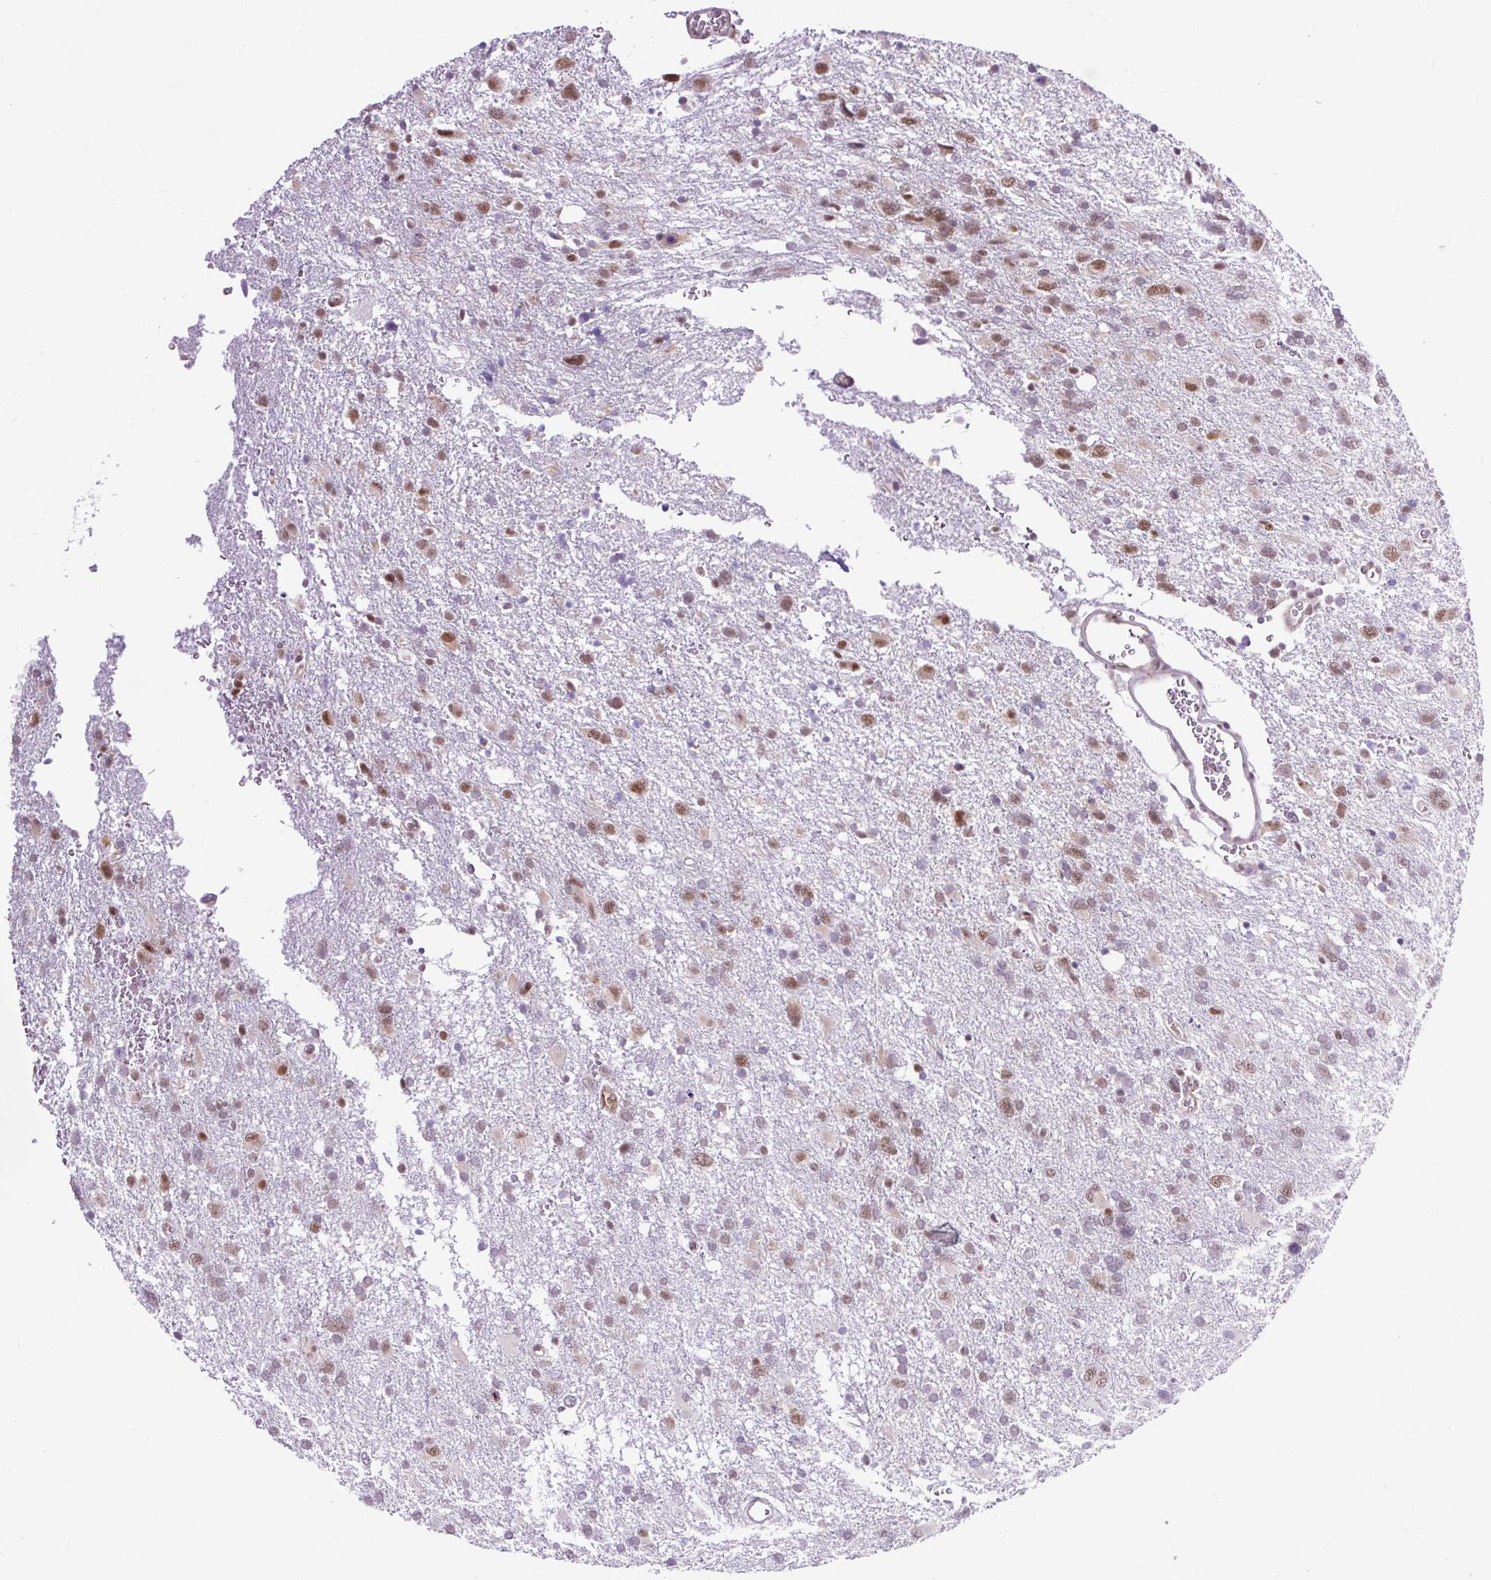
{"staining": {"intensity": "moderate", "quantity": ">75%", "location": "nuclear"}, "tissue": "glioma", "cell_type": "Tumor cells", "image_type": "cancer", "snomed": [{"axis": "morphology", "description": "Glioma, malignant, High grade"}, {"axis": "topography", "description": "Brain"}], "caption": "Human malignant high-grade glioma stained for a protein (brown) reveals moderate nuclear positive positivity in approximately >75% of tumor cells.", "gene": "CLK2", "patient": {"sex": "male", "age": 61}}